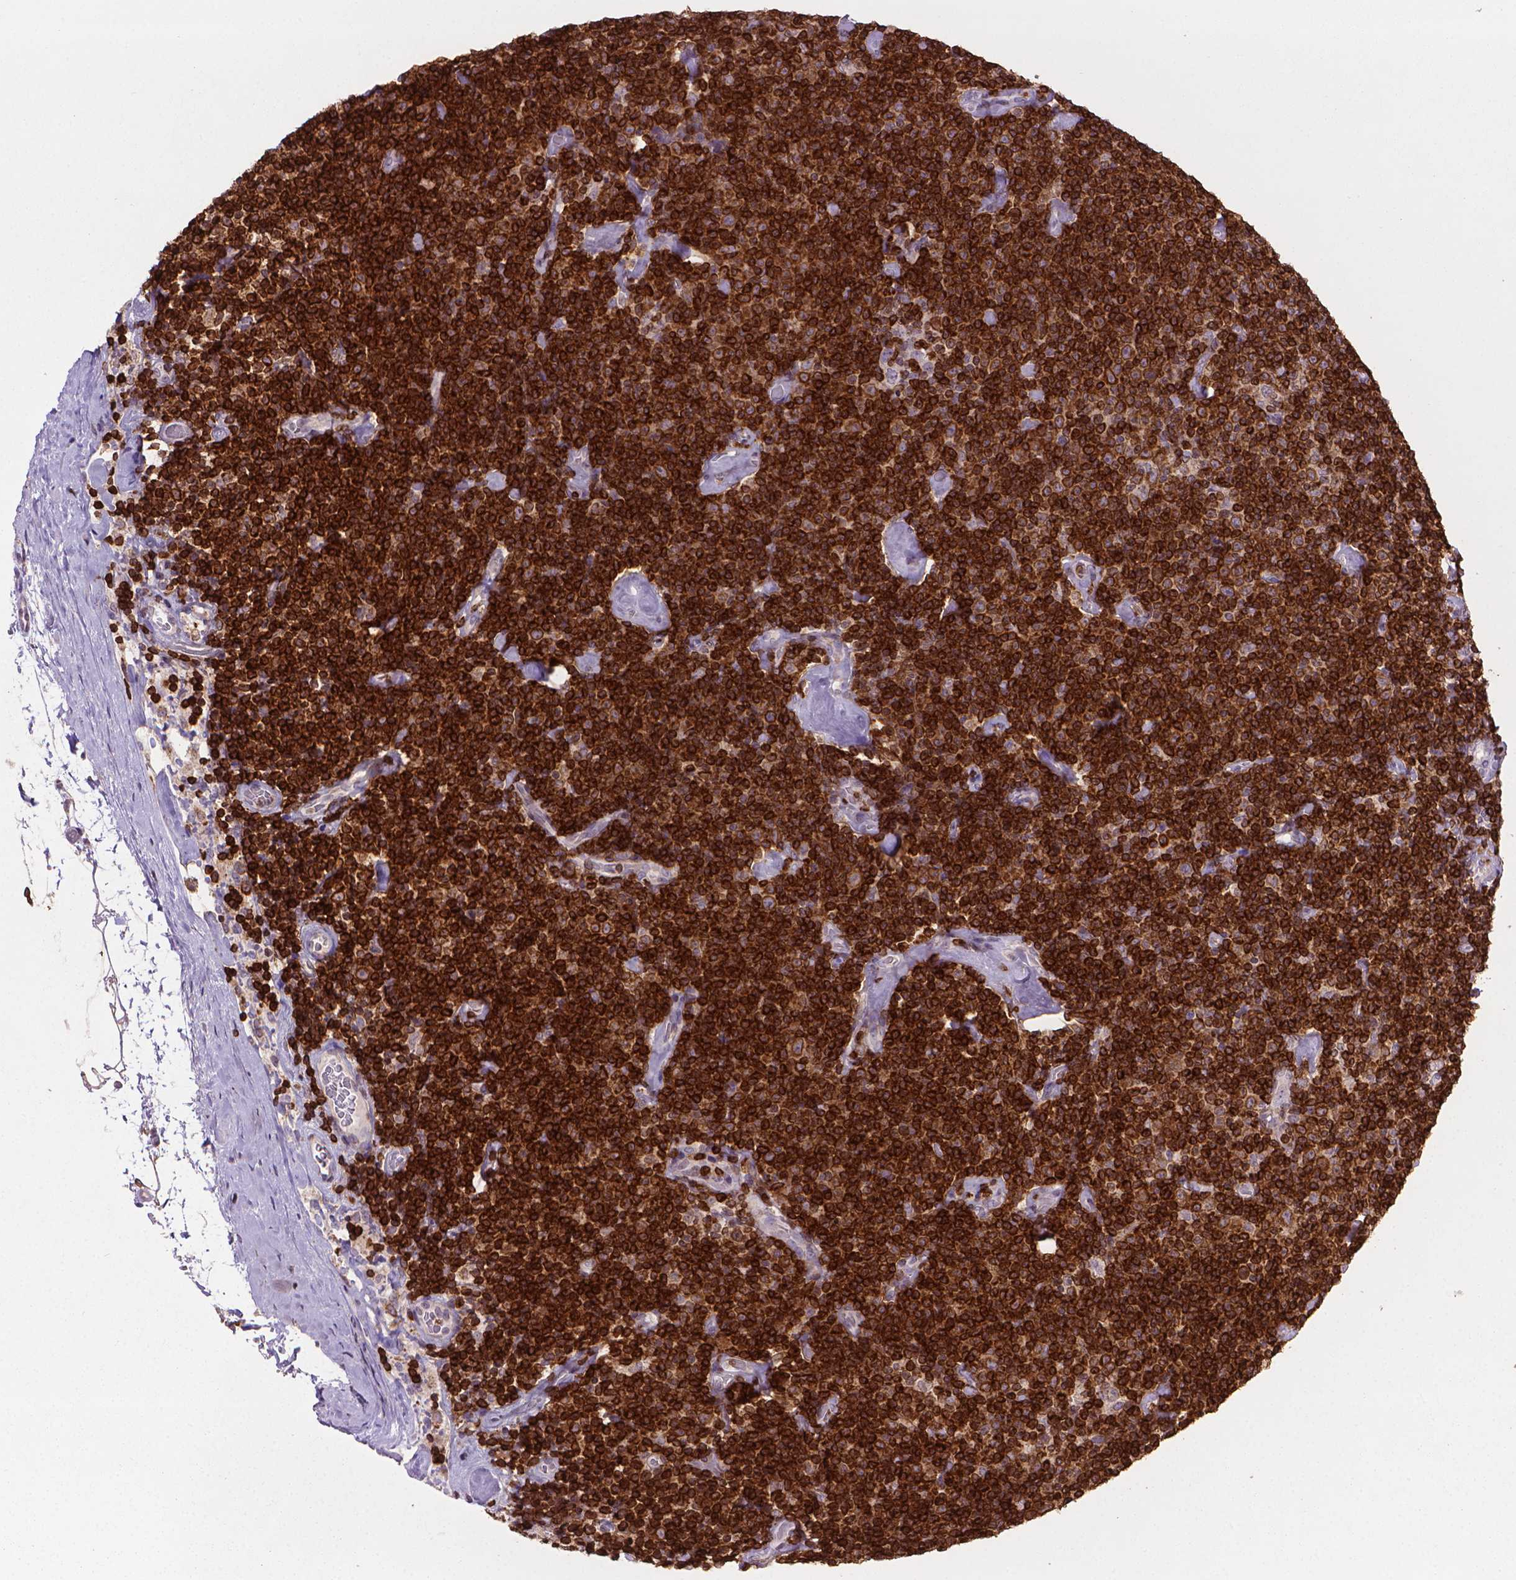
{"staining": {"intensity": "strong", "quantity": ">75%", "location": "cytoplasmic/membranous"}, "tissue": "lymphoma", "cell_type": "Tumor cells", "image_type": "cancer", "snomed": [{"axis": "morphology", "description": "Malignant lymphoma, non-Hodgkin's type, Low grade"}, {"axis": "topography", "description": "Lymph node"}], "caption": "Lymphoma was stained to show a protein in brown. There is high levels of strong cytoplasmic/membranous expression in approximately >75% of tumor cells.", "gene": "BCL2", "patient": {"sex": "male", "age": 81}}